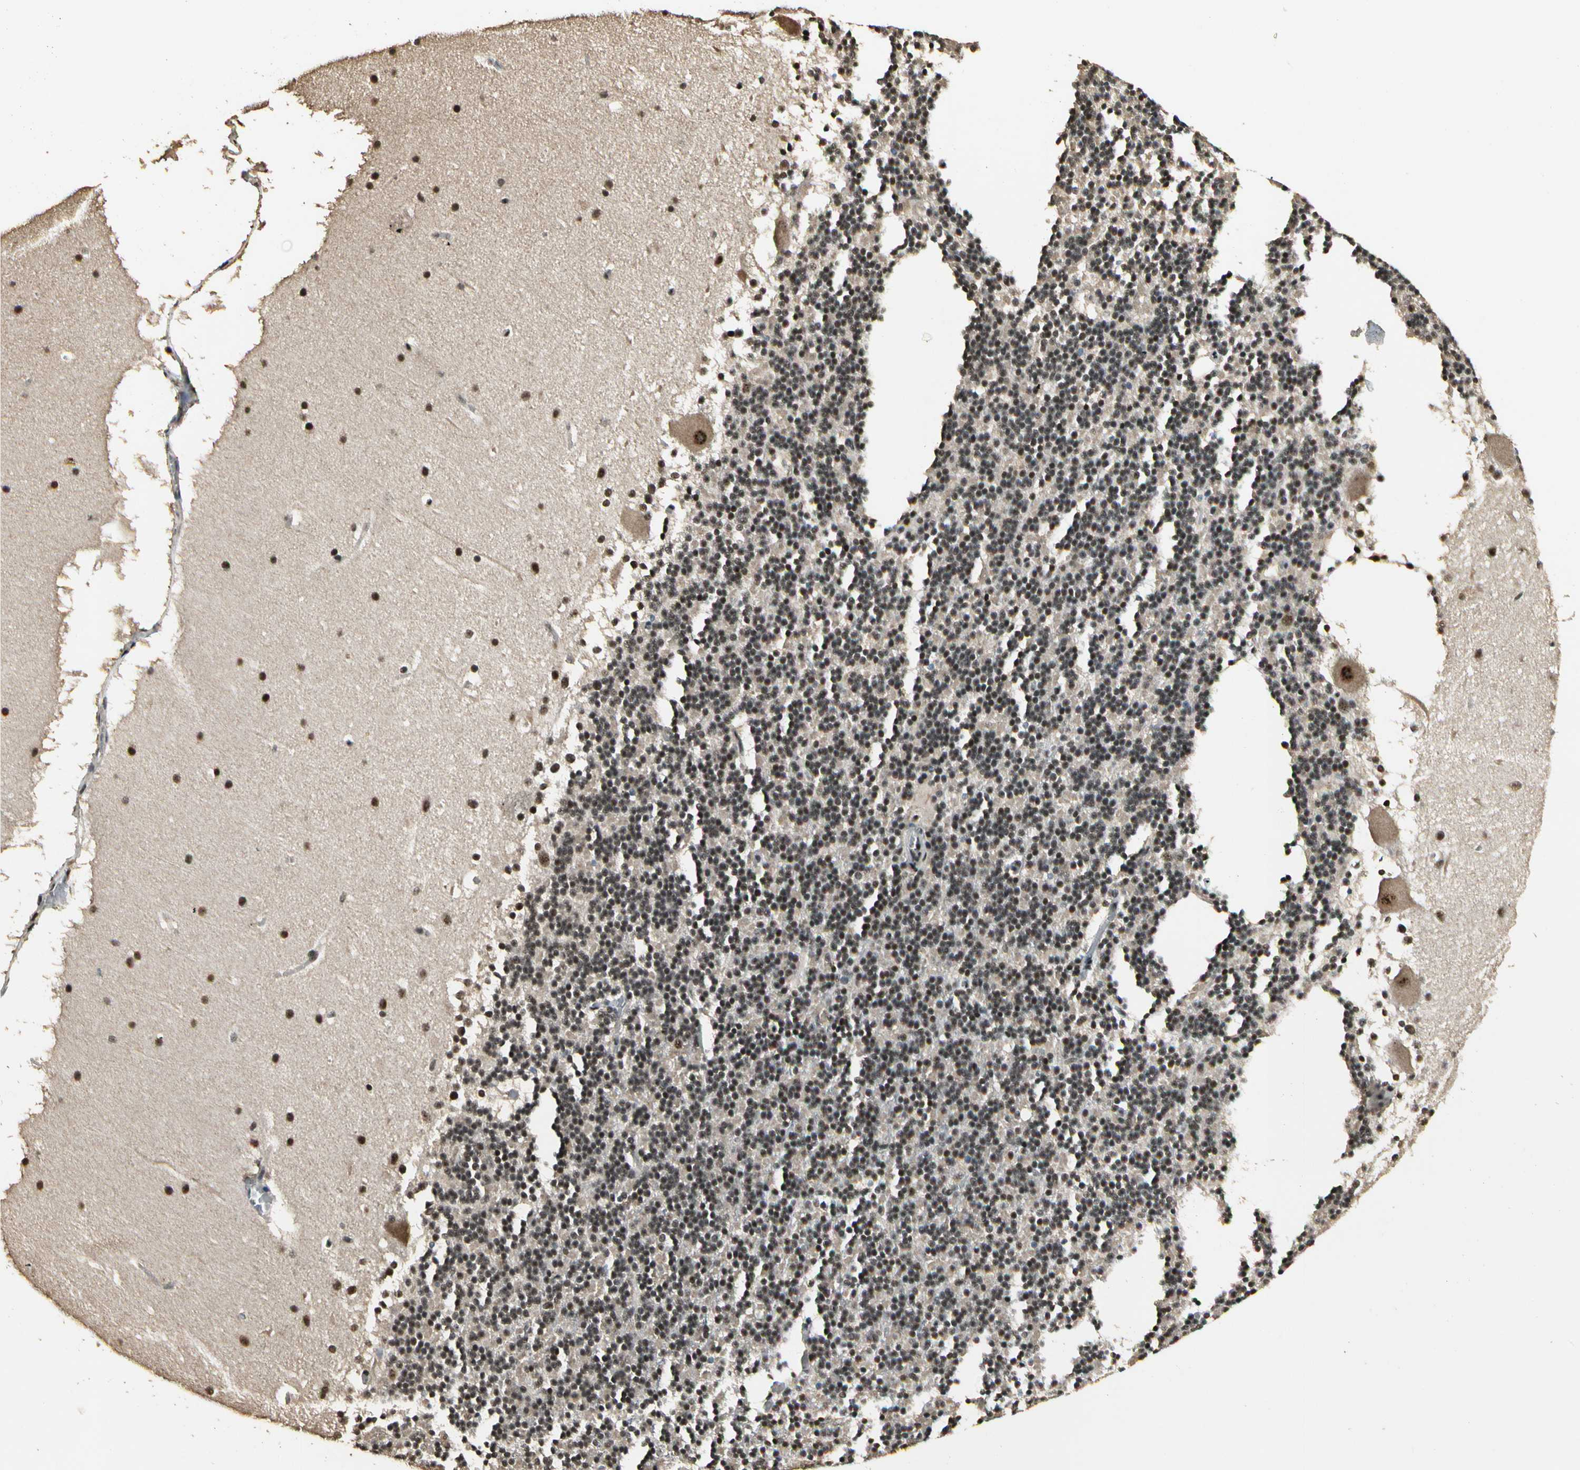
{"staining": {"intensity": "moderate", "quantity": ">75%", "location": "cytoplasmic/membranous,nuclear"}, "tissue": "cerebellum", "cell_type": "Cells in granular layer", "image_type": "normal", "snomed": [{"axis": "morphology", "description": "Normal tissue, NOS"}, {"axis": "topography", "description": "Cerebellum"}], "caption": "IHC histopathology image of unremarkable cerebellum: cerebellum stained using IHC shows medium levels of moderate protein expression localized specifically in the cytoplasmic/membranous,nuclear of cells in granular layer, appearing as a cytoplasmic/membranous,nuclear brown color.", "gene": "RBM25", "patient": {"sex": "female", "age": 19}}